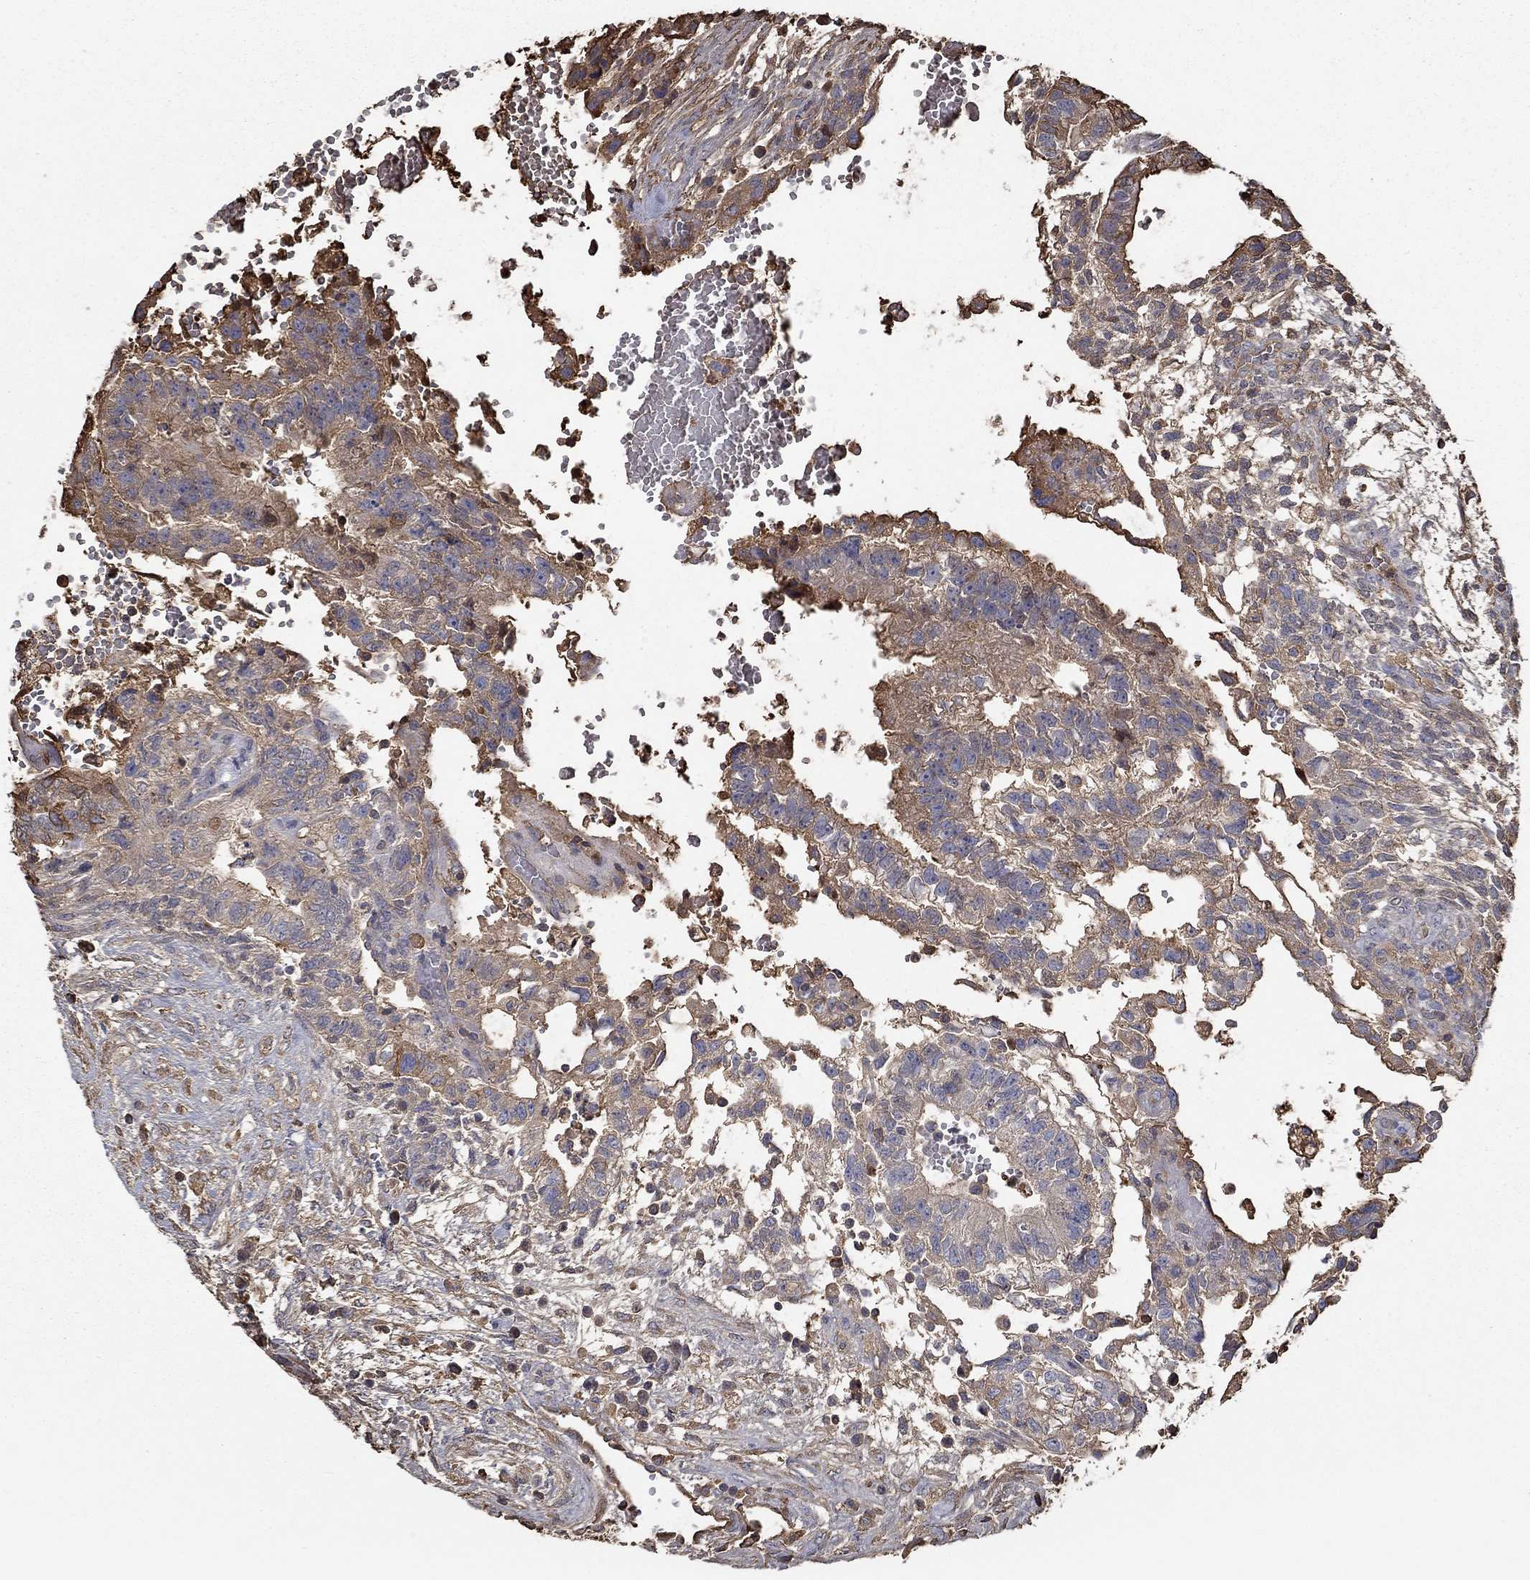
{"staining": {"intensity": "moderate", "quantity": "<25%", "location": "cytoplasmic/membranous"}, "tissue": "testis cancer", "cell_type": "Tumor cells", "image_type": "cancer", "snomed": [{"axis": "morphology", "description": "Carcinoma, Embryonal, NOS"}, {"axis": "topography", "description": "Testis"}], "caption": "The micrograph reveals immunohistochemical staining of embryonal carcinoma (testis). There is moderate cytoplasmic/membranous expression is identified in approximately <25% of tumor cells.", "gene": "IL10", "patient": {"sex": "male", "age": 32}}